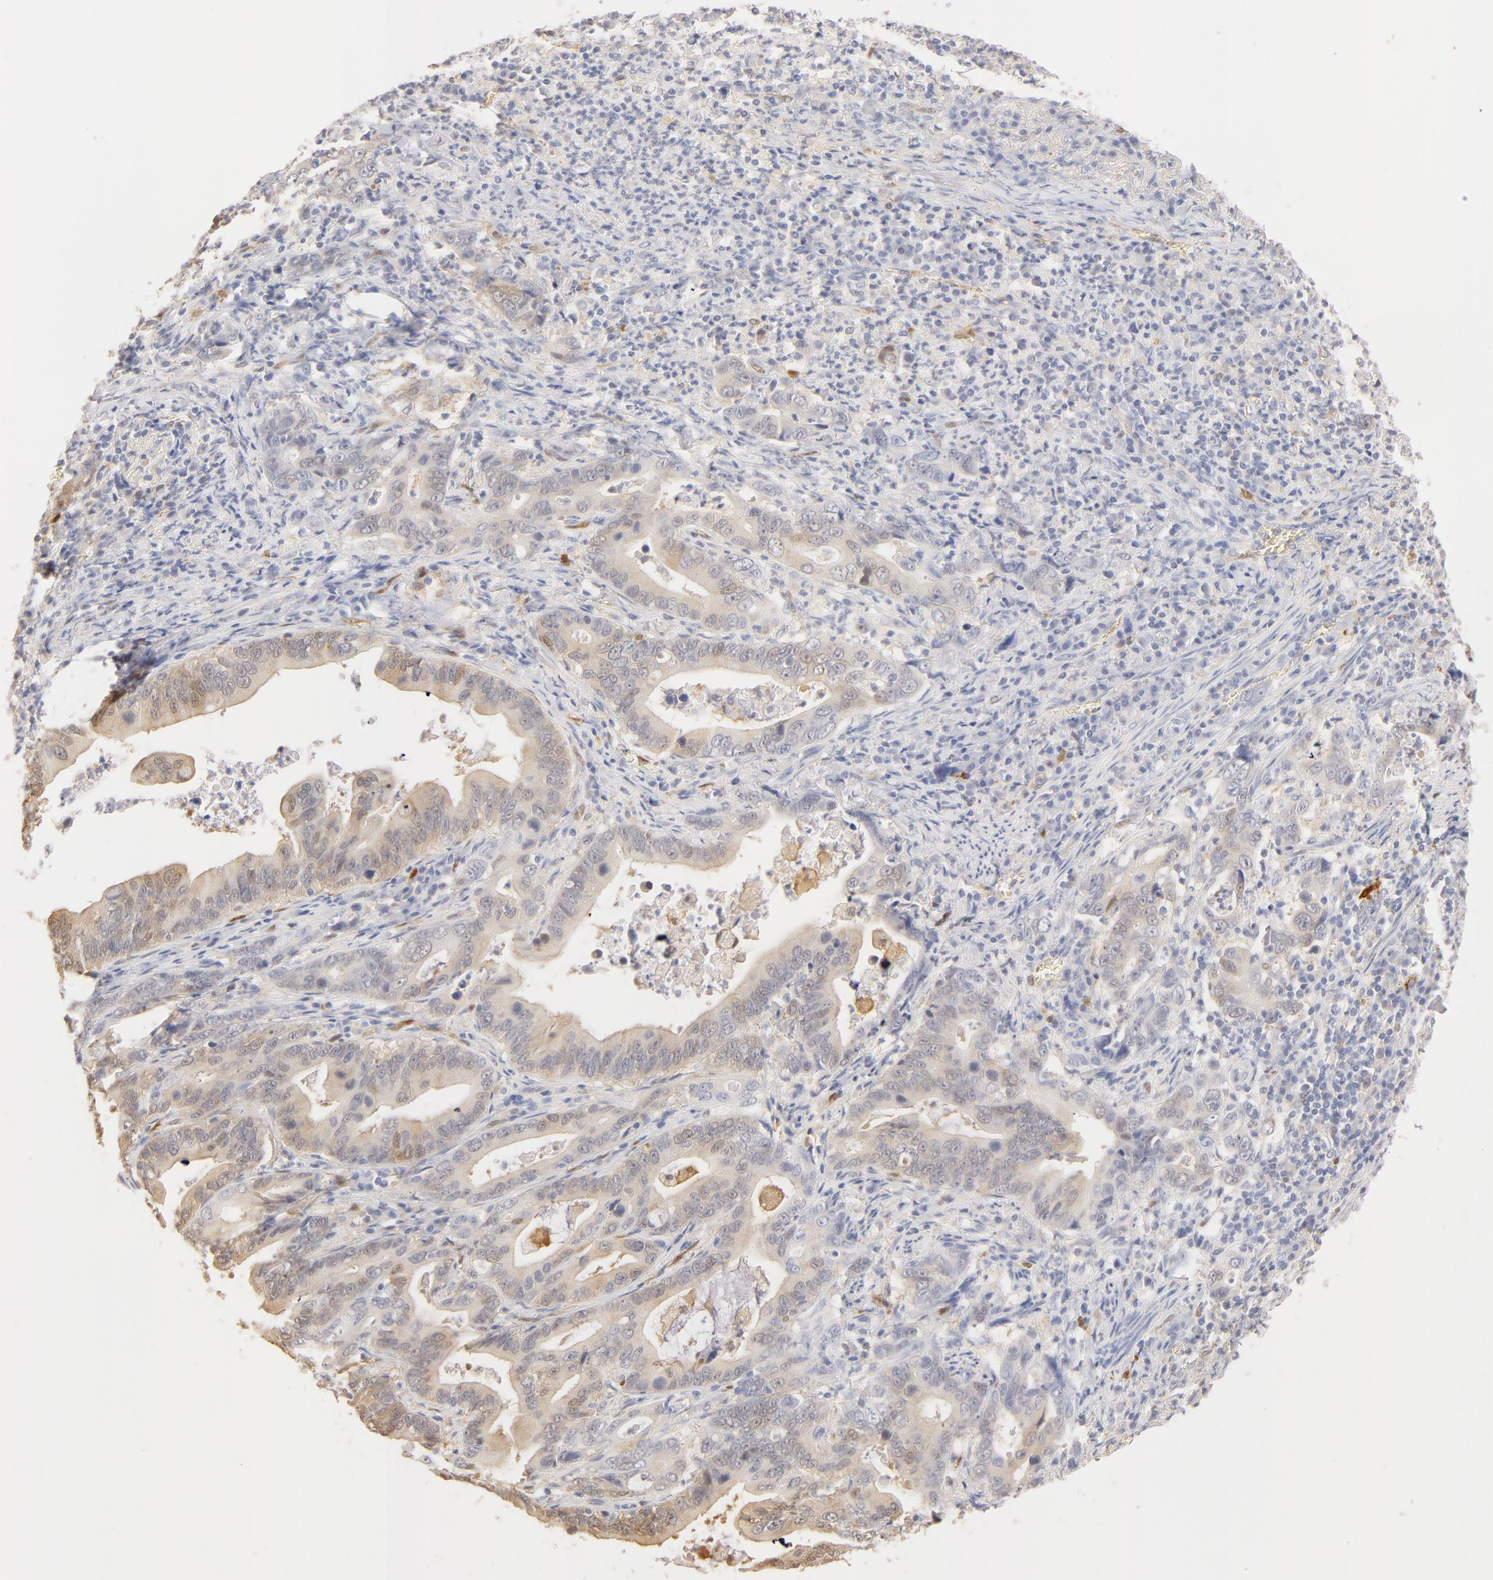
{"staining": {"intensity": "negative", "quantity": "none", "location": "none"}, "tissue": "stomach cancer", "cell_type": "Tumor cells", "image_type": "cancer", "snomed": [{"axis": "morphology", "description": "Adenocarcinoma, NOS"}, {"axis": "topography", "description": "Stomach, upper"}], "caption": "This is an immunohistochemistry (IHC) photomicrograph of human stomach cancer. There is no positivity in tumor cells.", "gene": "CA2", "patient": {"sex": "male", "age": 63}}